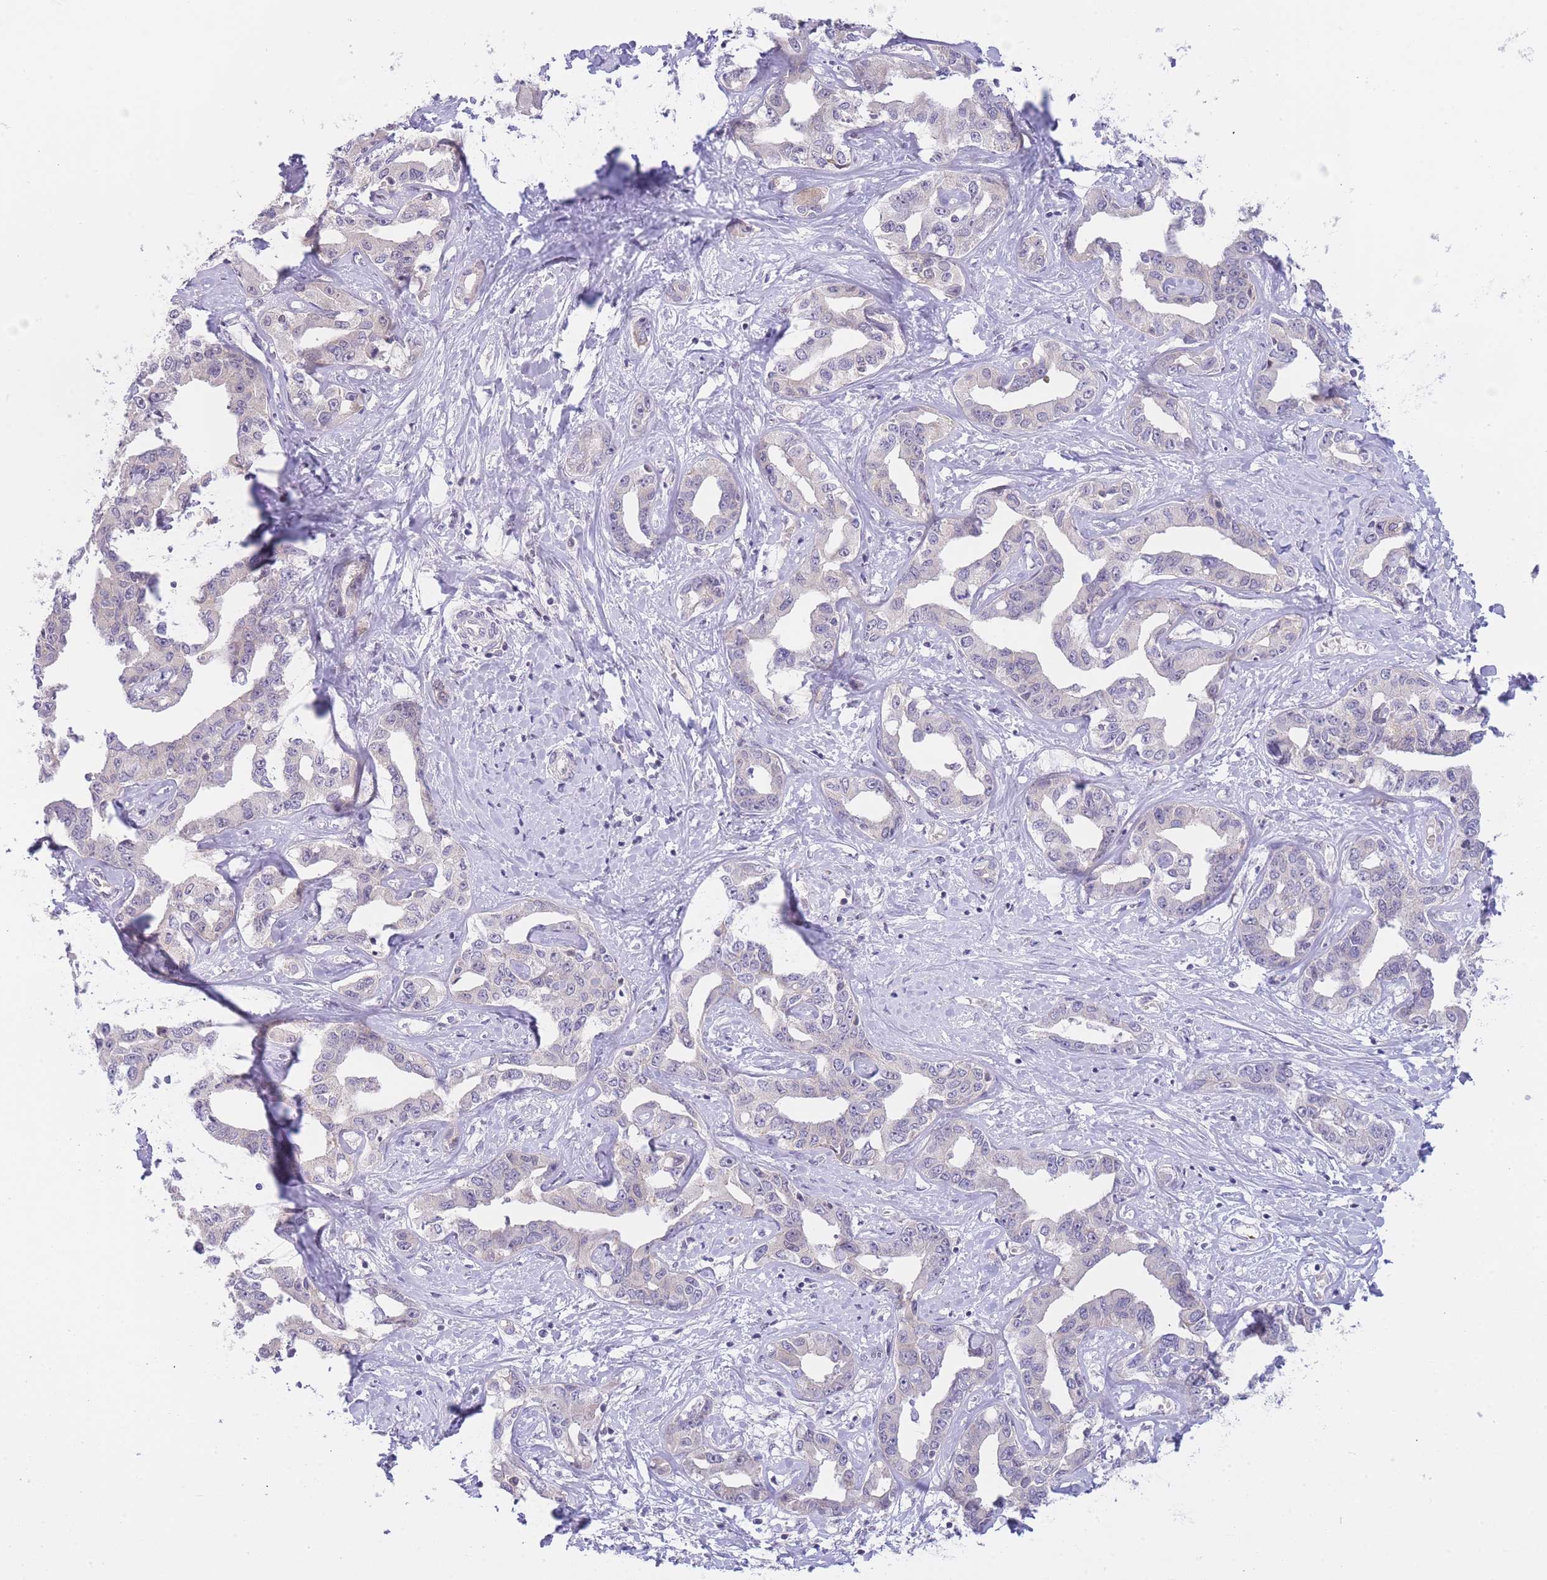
{"staining": {"intensity": "negative", "quantity": "none", "location": "none"}, "tissue": "liver cancer", "cell_type": "Tumor cells", "image_type": "cancer", "snomed": [{"axis": "morphology", "description": "Cholangiocarcinoma"}, {"axis": "topography", "description": "Liver"}], "caption": "This is an IHC photomicrograph of liver cancer (cholangiocarcinoma). There is no staining in tumor cells.", "gene": "GOLGA6L25", "patient": {"sex": "male", "age": 59}}